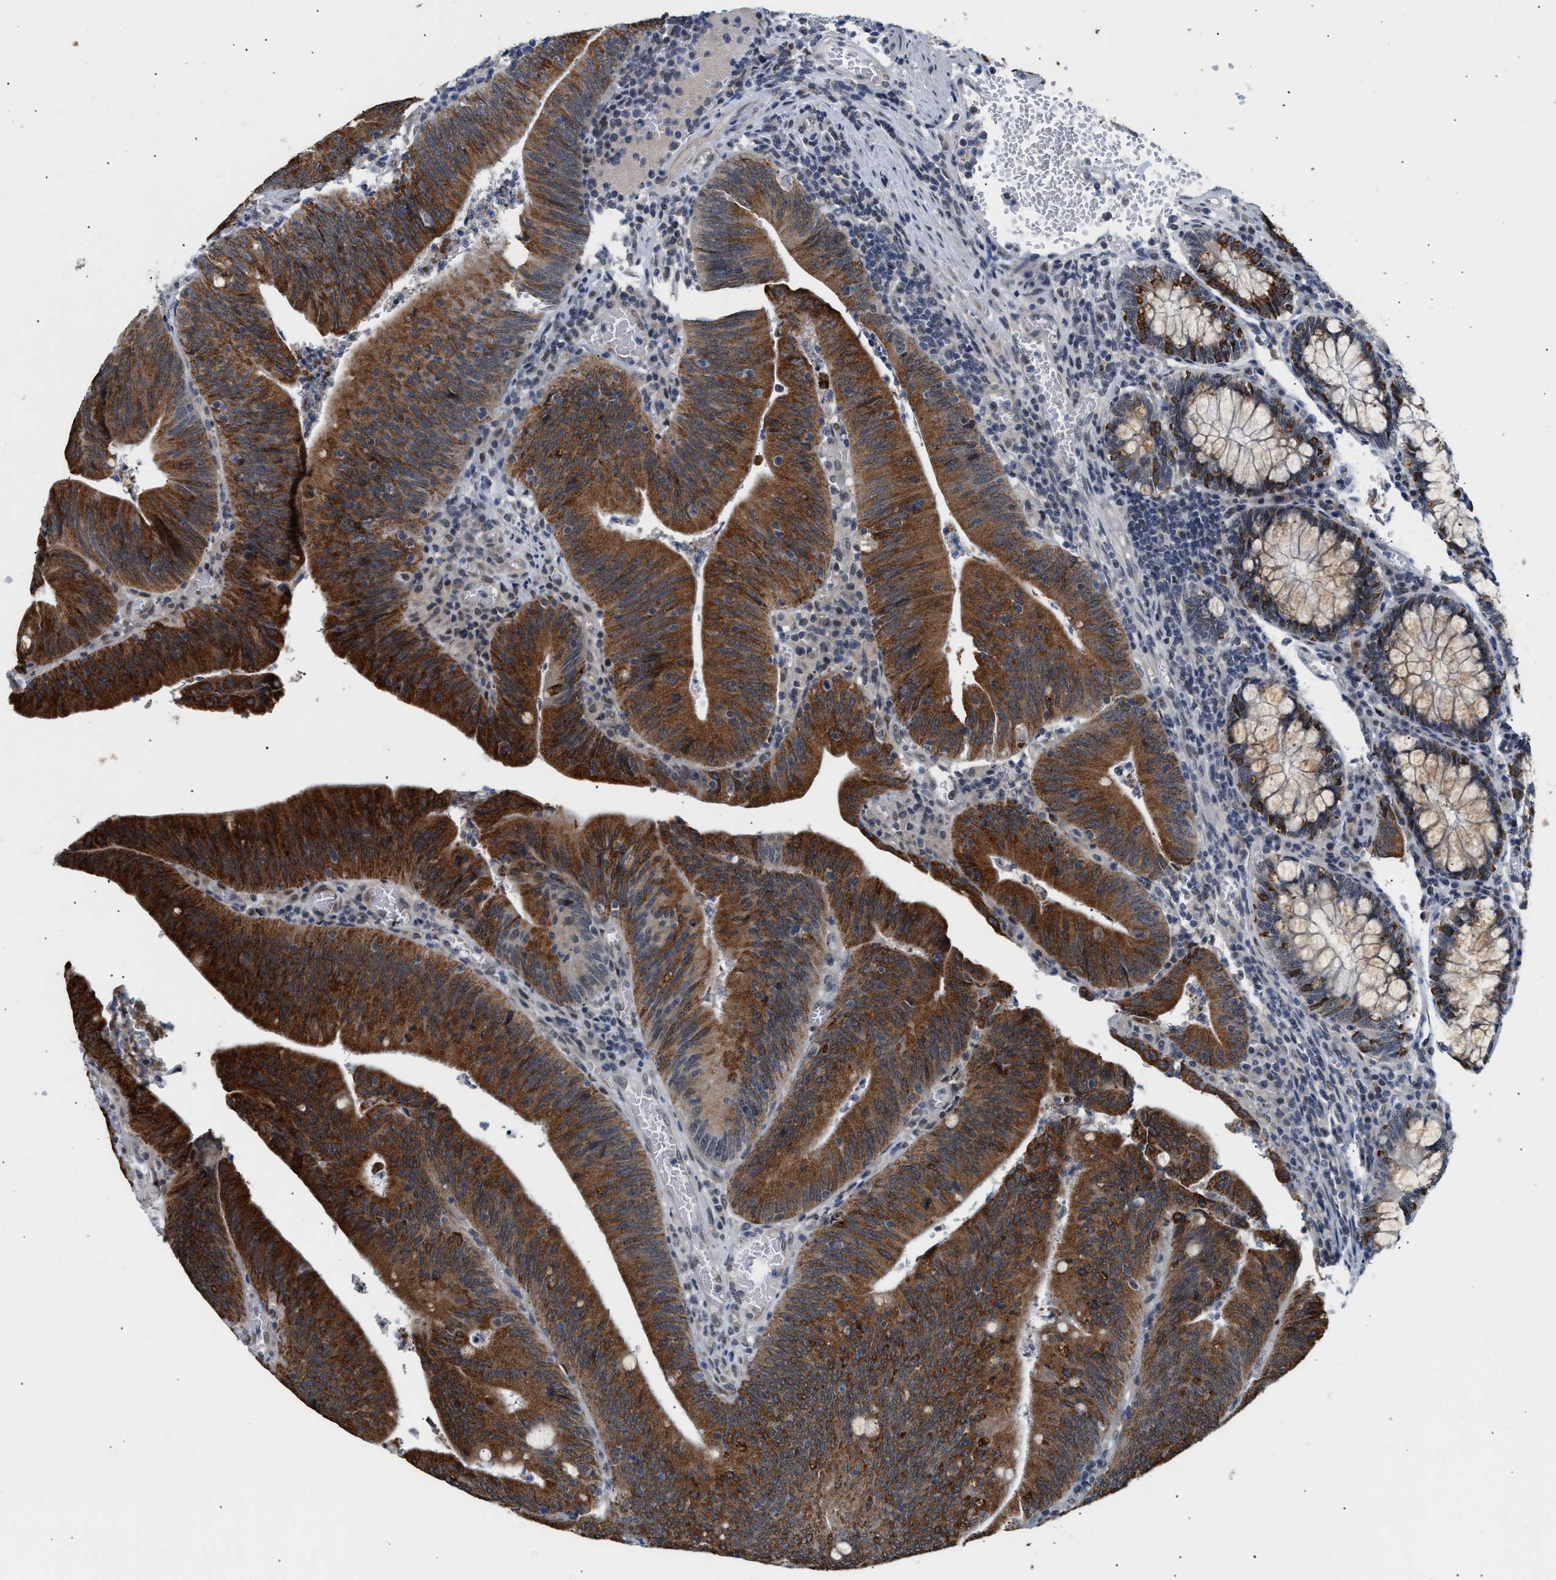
{"staining": {"intensity": "strong", "quantity": ">75%", "location": "cytoplasmic/membranous"}, "tissue": "colorectal cancer", "cell_type": "Tumor cells", "image_type": "cancer", "snomed": [{"axis": "morphology", "description": "Normal tissue, NOS"}, {"axis": "morphology", "description": "Adenocarcinoma, NOS"}, {"axis": "topography", "description": "Rectum"}], "caption": "Adenocarcinoma (colorectal) stained with a protein marker displays strong staining in tumor cells.", "gene": "TXNRD3", "patient": {"sex": "female", "age": 66}}